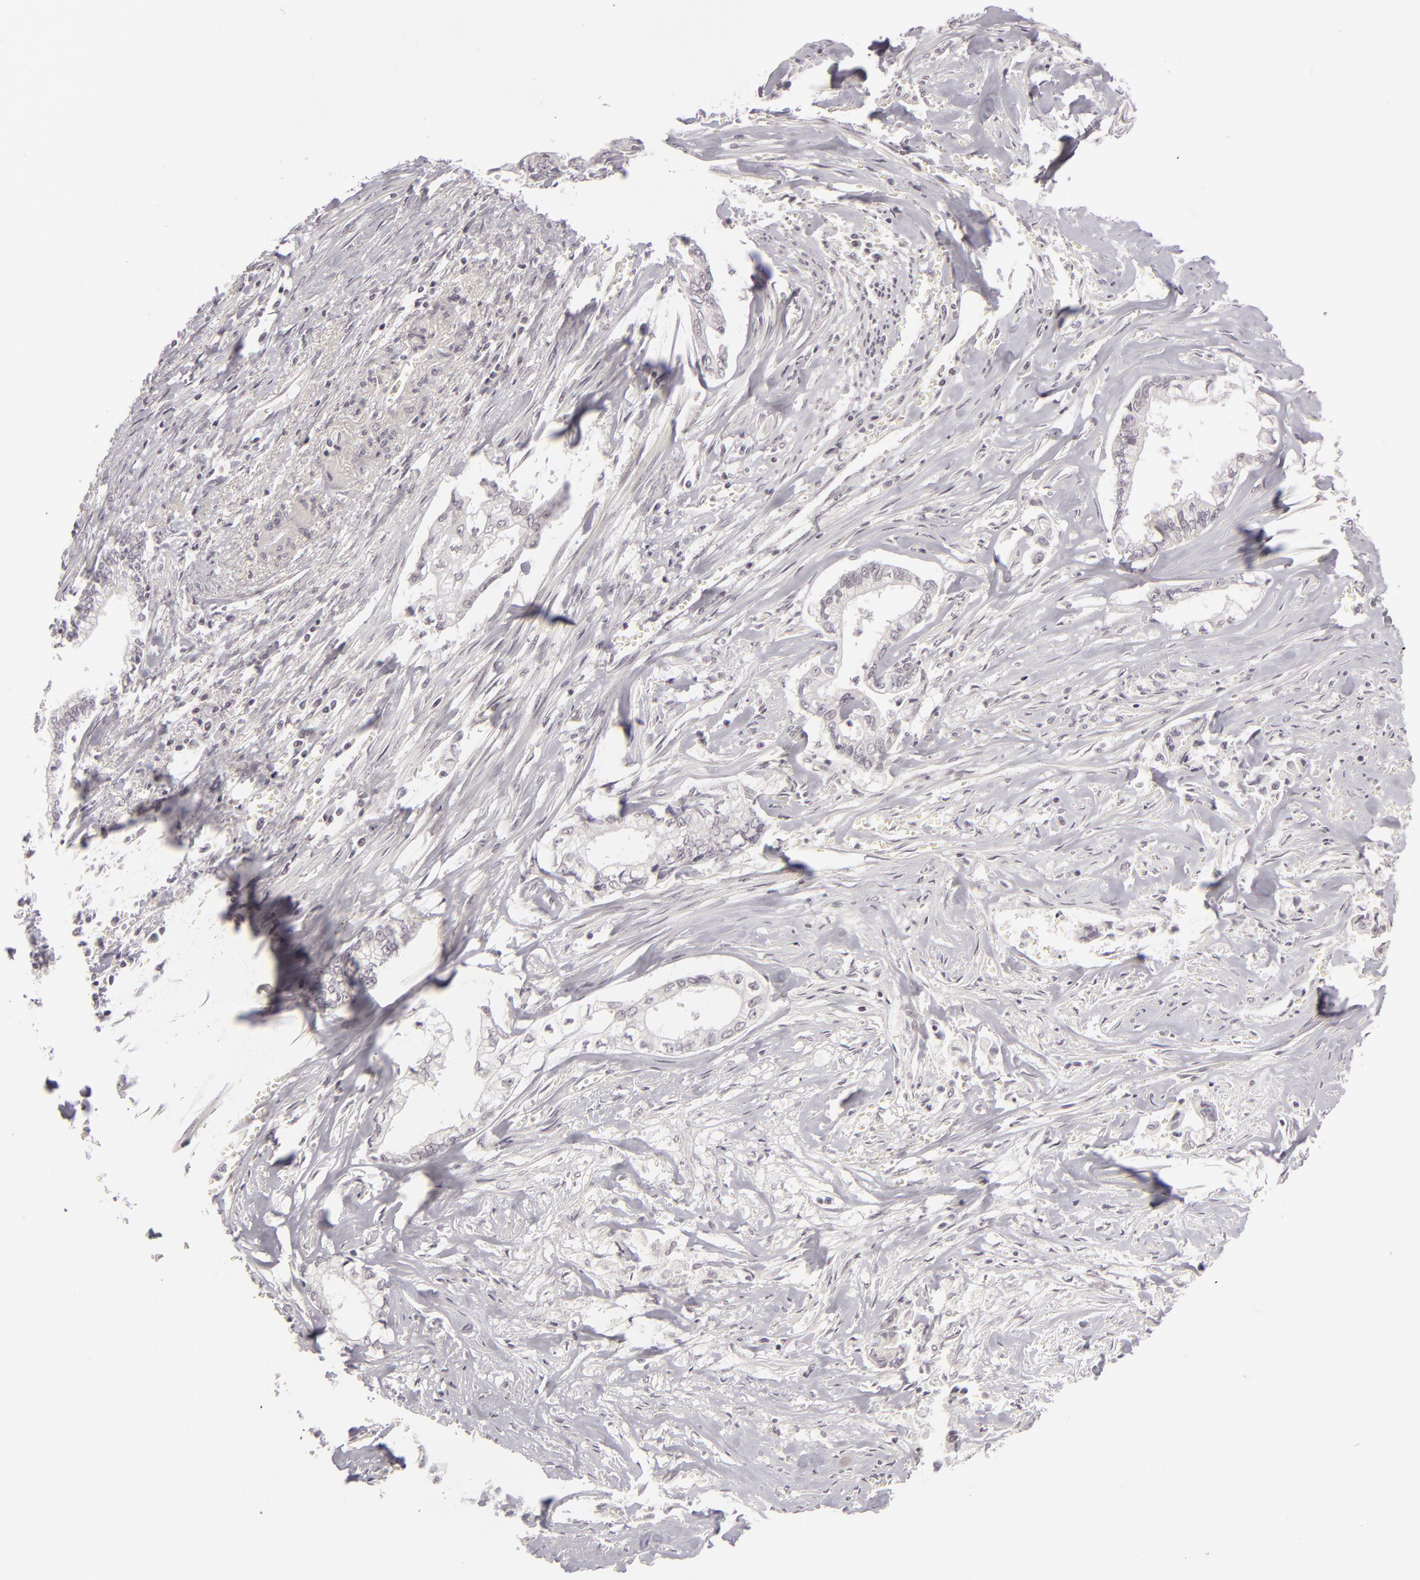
{"staining": {"intensity": "negative", "quantity": "none", "location": "none"}, "tissue": "liver cancer", "cell_type": "Tumor cells", "image_type": "cancer", "snomed": [{"axis": "morphology", "description": "Cholangiocarcinoma"}, {"axis": "topography", "description": "Liver"}], "caption": "A photomicrograph of human liver cholangiocarcinoma is negative for staining in tumor cells.", "gene": "DLG3", "patient": {"sex": "male", "age": 57}}